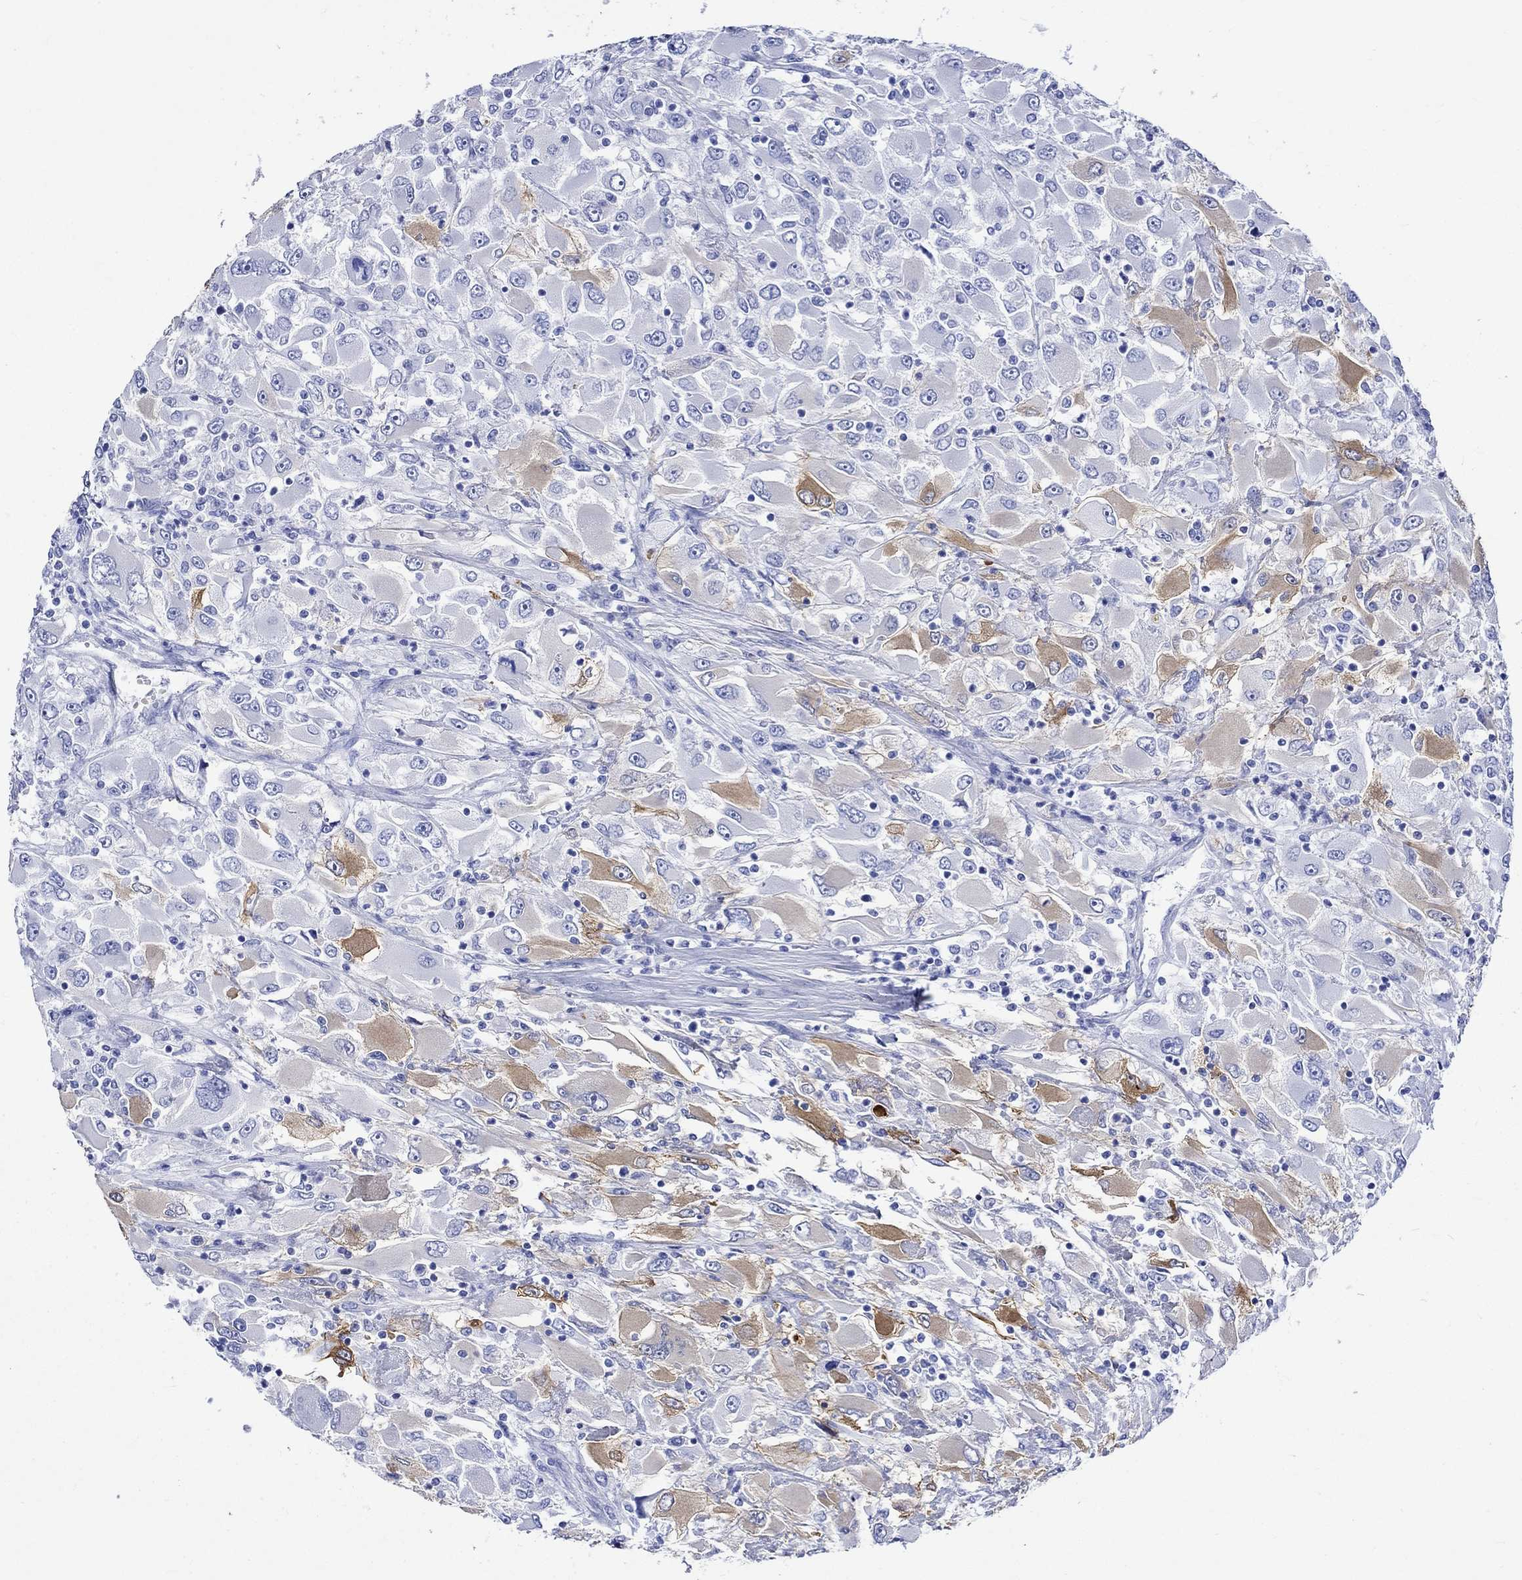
{"staining": {"intensity": "strong", "quantity": "<25%", "location": "cytoplasmic/membranous"}, "tissue": "renal cancer", "cell_type": "Tumor cells", "image_type": "cancer", "snomed": [{"axis": "morphology", "description": "Adenocarcinoma, NOS"}, {"axis": "topography", "description": "Kidney"}], "caption": "IHC staining of renal cancer (adenocarcinoma), which demonstrates medium levels of strong cytoplasmic/membranous expression in approximately <25% of tumor cells indicating strong cytoplasmic/membranous protein staining. The staining was performed using DAB (3,3'-diaminobenzidine) (brown) for protein detection and nuclei were counterstained in hematoxylin (blue).", "gene": "CRYAB", "patient": {"sex": "female", "age": 52}}